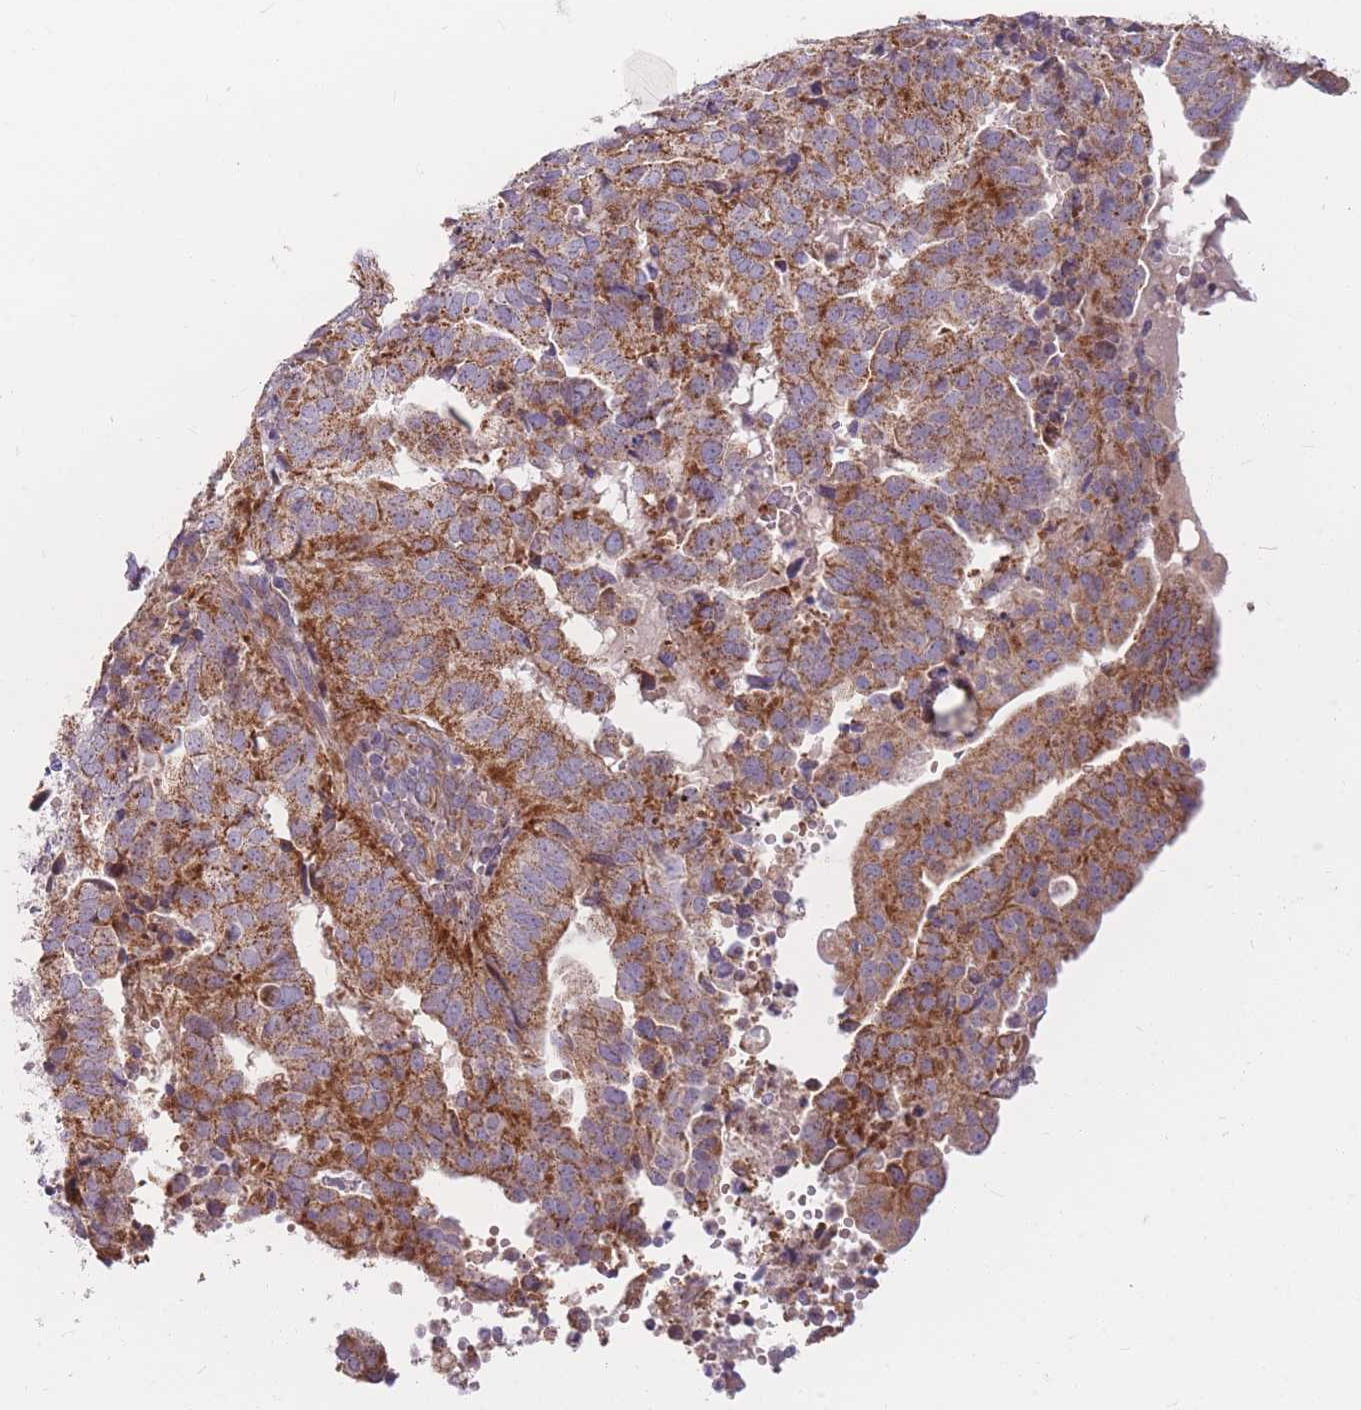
{"staining": {"intensity": "moderate", "quantity": ">75%", "location": "cytoplasmic/membranous"}, "tissue": "endometrial cancer", "cell_type": "Tumor cells", "image_type": "cancer", "snomed": [{"axis": "morphology", "description": "Adenocarcinoma, NOS"}, {"axis": "topography", "description": "Uterus"}], "caption": "A medium amount of moderate cytoplasmic/membranous positivity is present in approximately >75% of tumor cells in endometrial cancer (adenocarcinoma) tissue.", "gene": "MRPS9", "patient": {"sex": "female", "age": 77}}